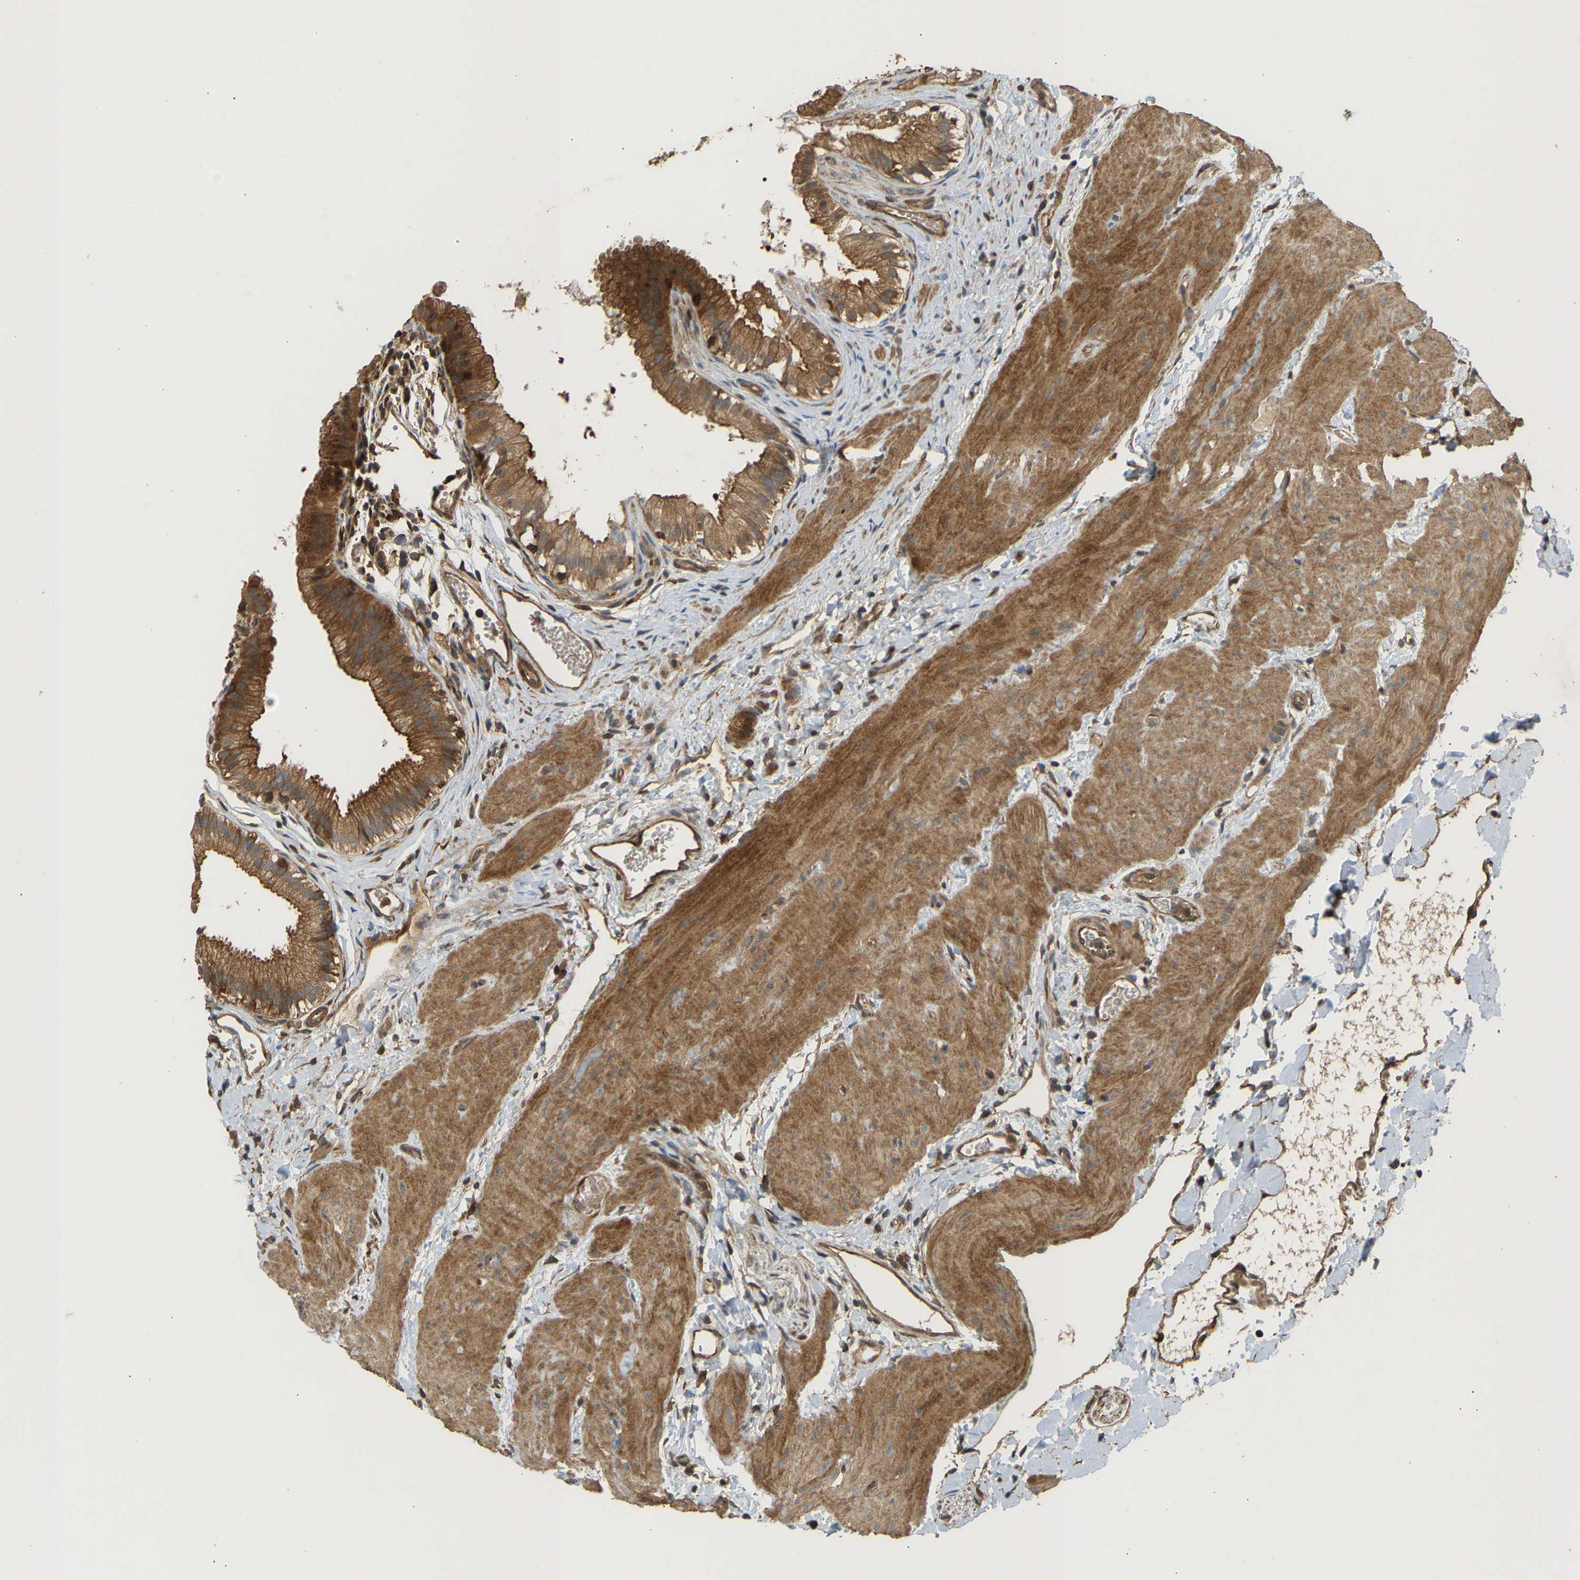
{"staining": {"intensity": "strong", "quantity": ">75%", "location": "cytoplasmic/membranous,nuclear"}, "tissue": "gallbladder", "cell_type": "Glandular cells", "image_type": "normal", "snomed": [{"axis": "morphology", "description": "Normal tissue, NOS"}, {"axis": "topography", "description": "Gallbladder"}], "caption": "DAB immunohistochemical staining of normal gallbladder reveals strong cytoplasmic/membranous,nuclear protein staining in about >75% of glandular cells. The staining was performed using DAB (3,3'-diaminobenzidine), with brown indicating positive protein expression. Nuclei are stained blue with hematoxylin.", "gene": "ENSG00000282218", "patient": {"sex": "female", "age": 26}}